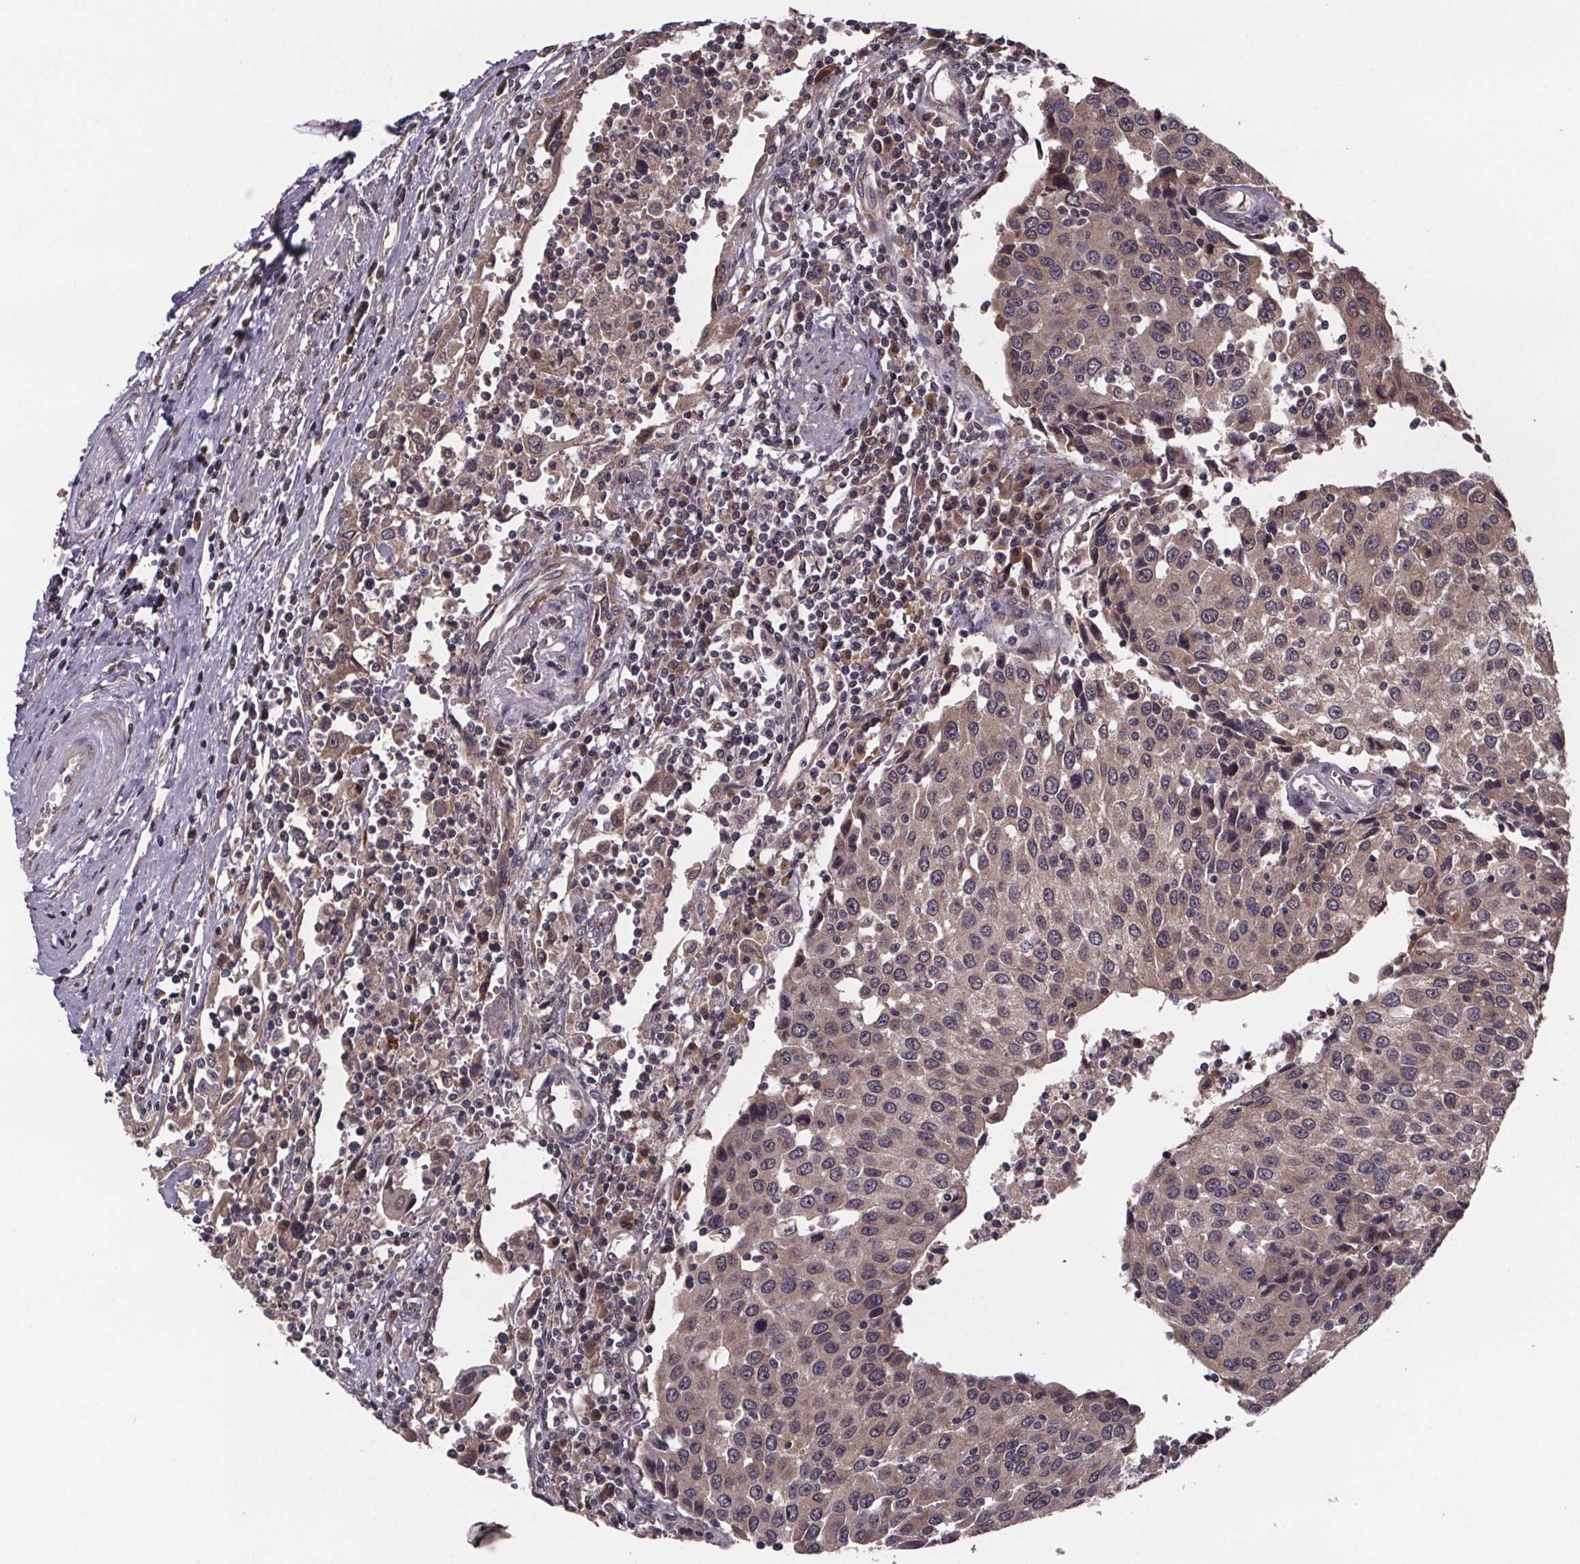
{"staining": {"intensity": "weak", "quantity": ">75%", "location": "cytoplasmic/membranous"}, "tissue": "urothelial cancer", "cell_type": "Tumor cells", "image_type": "cancer", "snomed": [{"axis": "morphology", "description": "Urothelial carcinoma, High grade"}, {"axis": "topography", "description": "Urinary bladder"}], "caption": "The micrograph demonstrates immunohistochemical staining of urothelial cancer. There is weak cytoplasmic/membranous positivity is identified in approximately >75% of tumor cells.", "gene": "SAT1", "patient": {"sex": "female", "age": 85}}